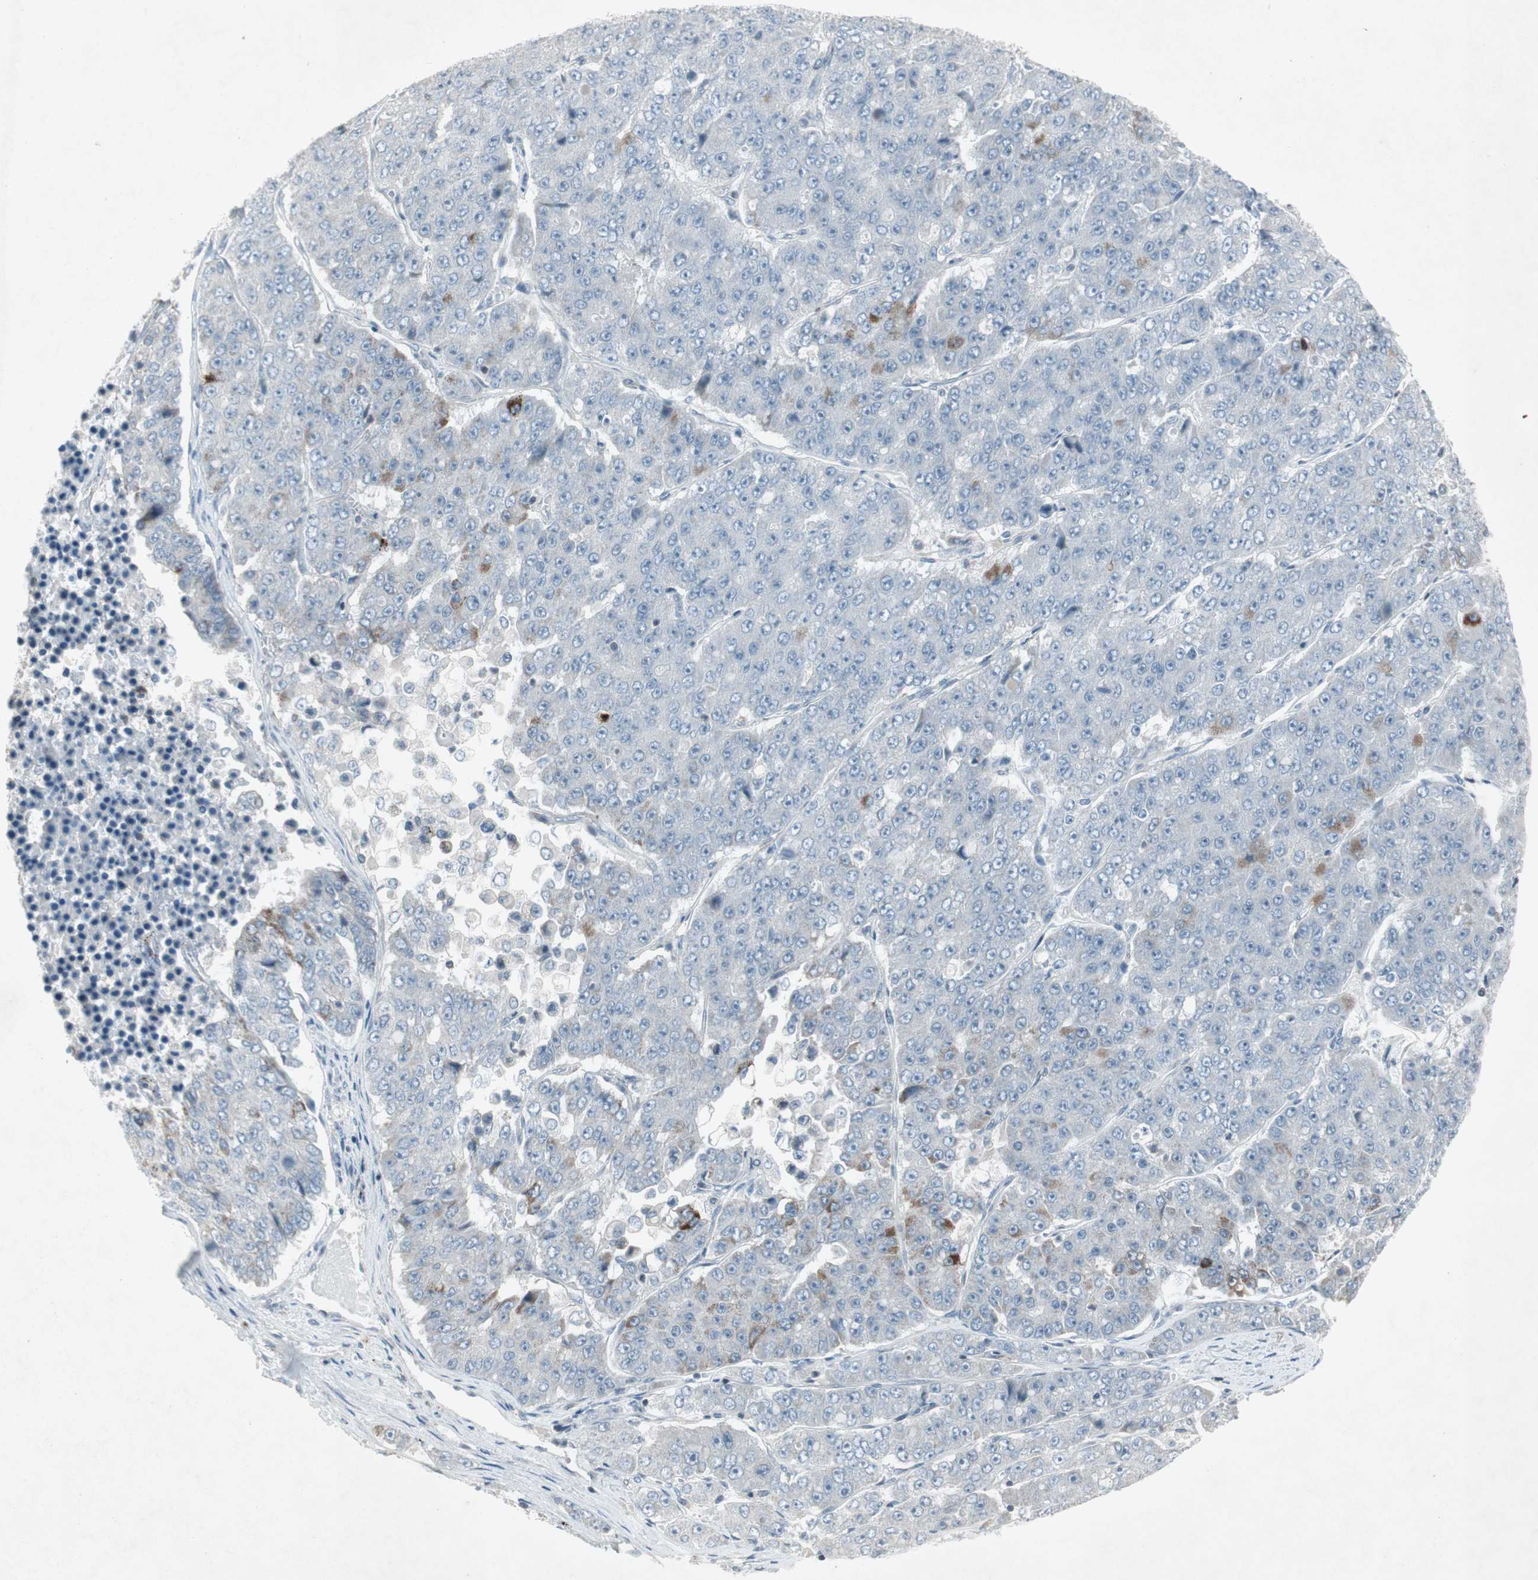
{"staining": {"intensity": "moderate", "quantity": "<25%", "location": "cytoplasmic/membranous"}, "tissue": "pancreatic cancer", "cell_type": "Tumor cells", "image_type": "cancer", "snomed": [{"axis": "morphology", "description": "Adenocarcinoma, NOS"}, {"axis": "topography", "description": "Pancreas"}], "caption": "DAB (3,3'-diaminobenzidine) immunohistochemical staining of human pancreatic adenocarcinoma reveals moderate cytoplasmic/membranous protein expression in approximately <25% of tumor cells.", "gene": "ARG2", "patient": {"sex": "male", "age": 50}}